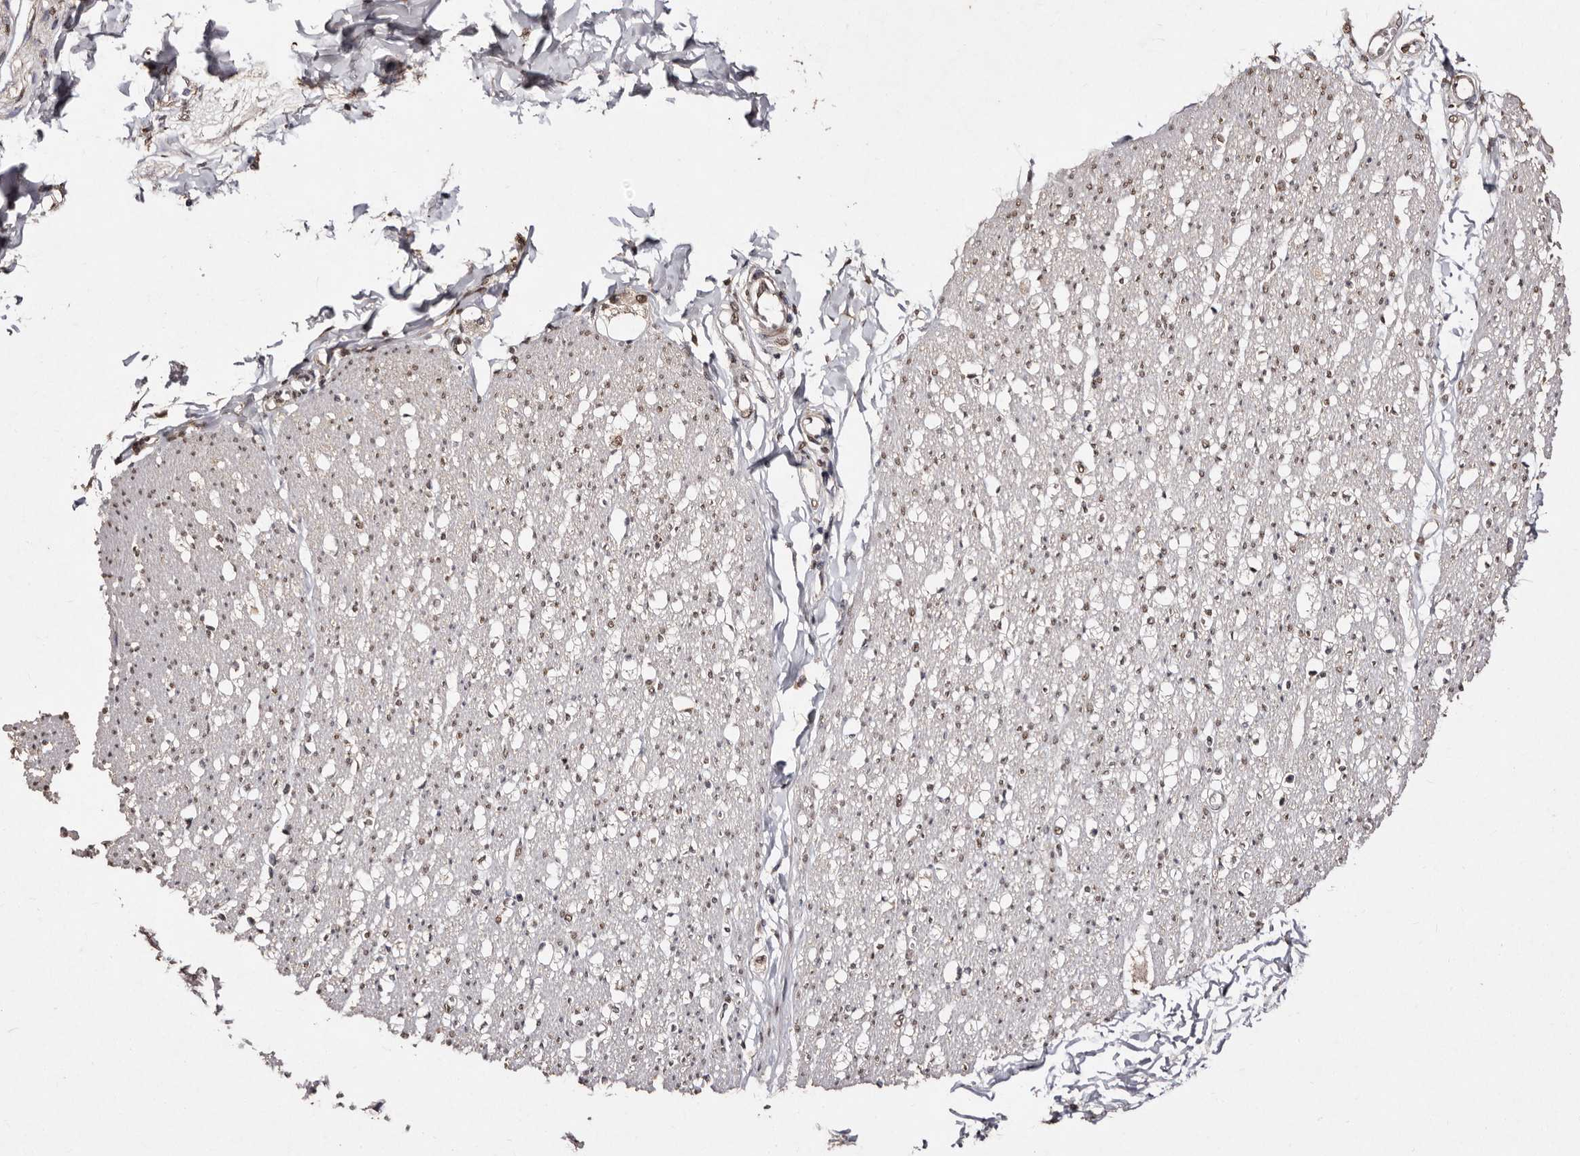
{"staining": {"intensity": "moderate", "quantity": ">75%", "location": "nuclear"}, "tissue": "smooth muscle", "cell_type": "Smooth muscle cells", "image_type": "normal", "snomed": [{"axis": "morphology", "description": "Normal tissue, NOS"}, {"axis": "morphology", "description": "Adenocarcinoma, NOS"}, {"axis": "topography", "description": "Colon"}, {"axis": "topography", "description": "Peripheral nerve tissue"}], "caption": "Immunohistochemistry histopathology image of benign smooth muscle: human smooth muscle stained using immunohistochemistry (IHC) shows medium levels of moderate protein expression localized specifically in the nuclear of smooth muscle cells, appearing as a nuclear brown color.", "gene": "ERBB4", "patient": {"sex": "male", "age": 14}}